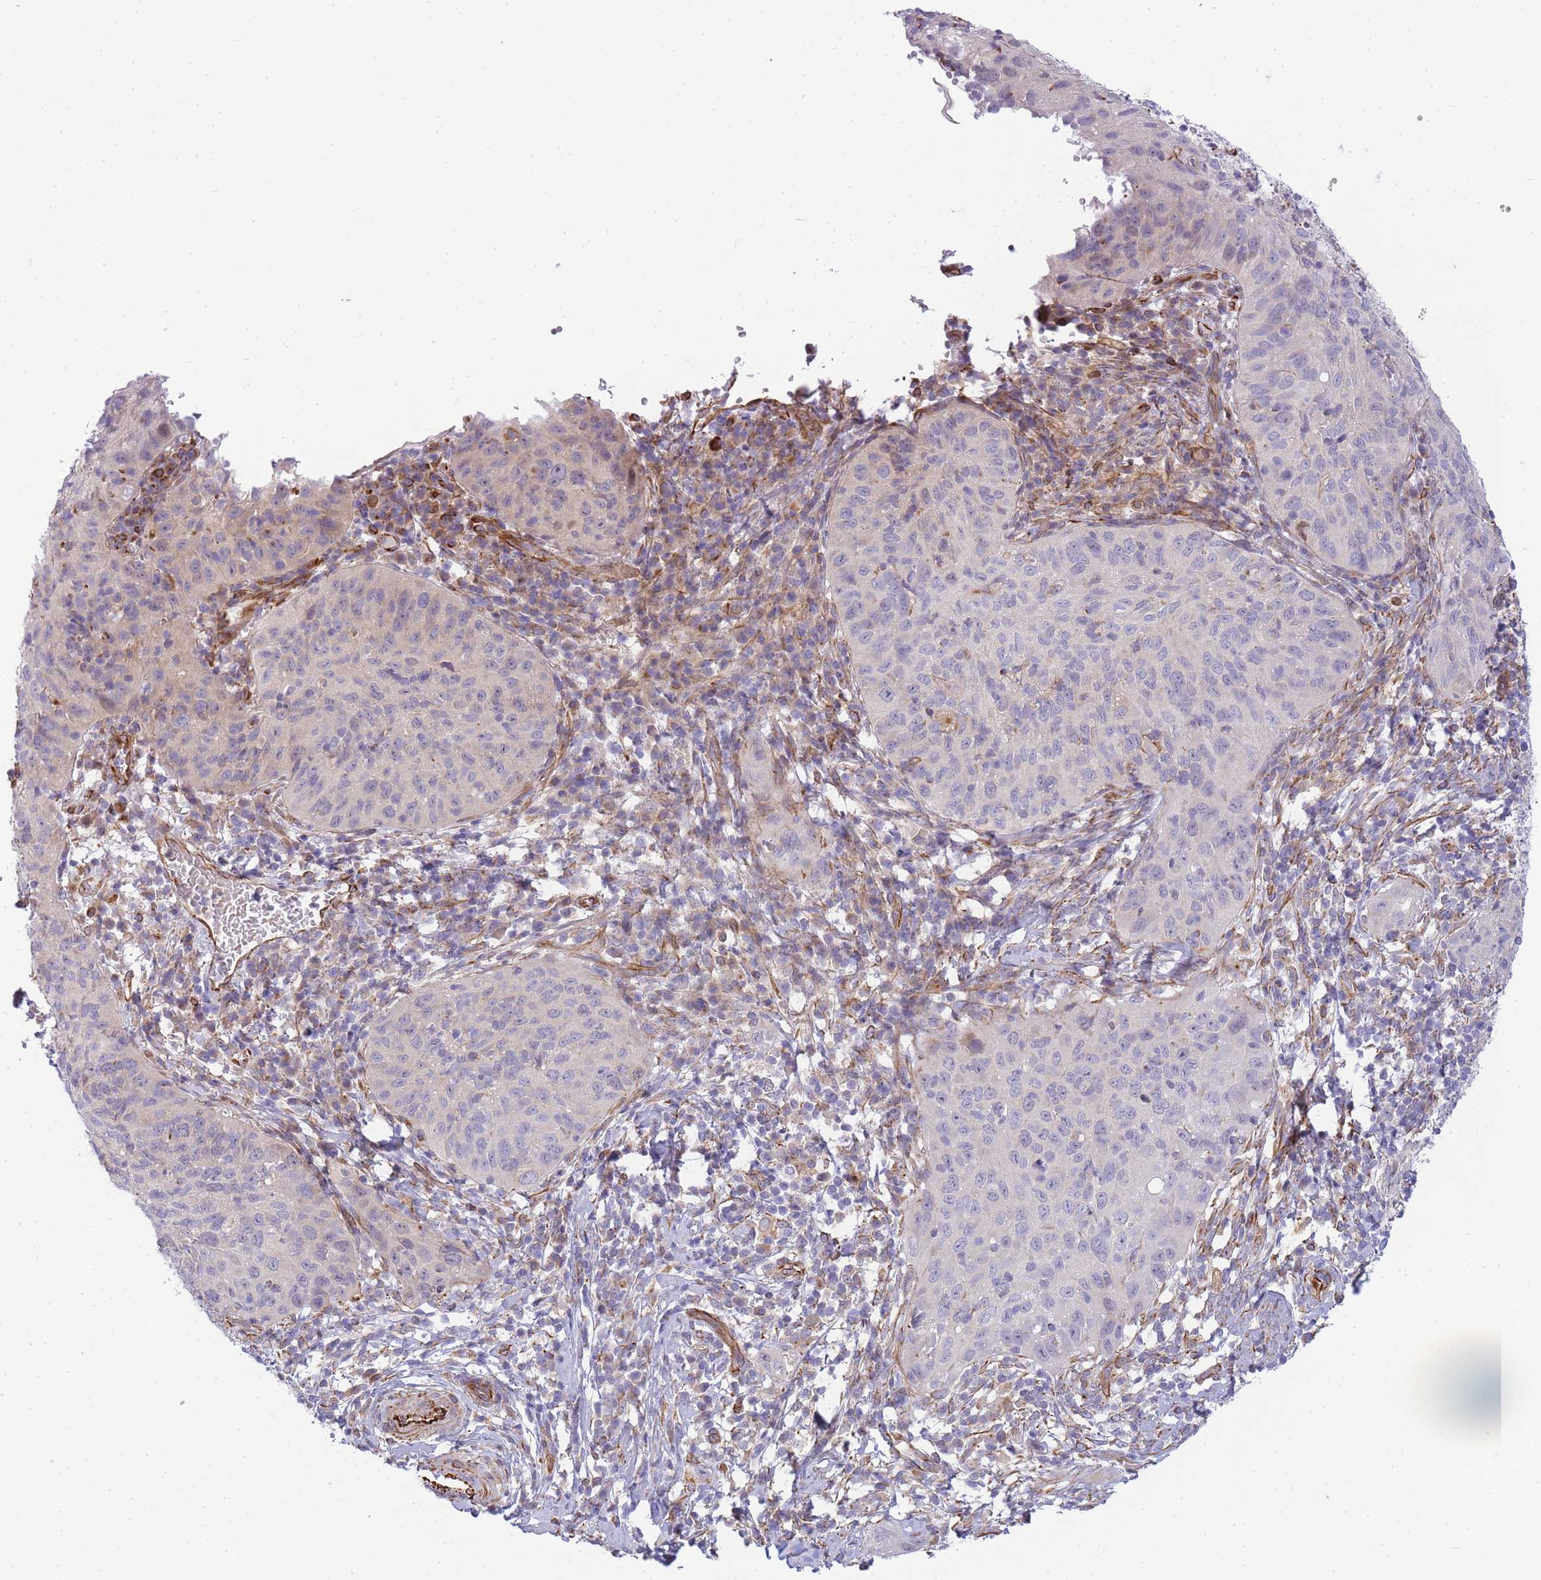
{"staining": {"intensity": "negative", "quantity": "none", "location": "none"}, "tissue": "cervical cancer", "cell_type": "Tumor cells", "image_type": "cancer", "snomed": [{"axis": "morphology", "description": "Squamous cell carcinoma, NOS"}, {"axis": "topography", "description": "Cervix"}], "caption": "This is a image of immunohistochemistry (IHC) staining of squamous cell carcinoma (cervical), which shows no positivity in tumor cells. (Immunohistochemistry (ihc), brightfield microscopy, high magnification).", "gene": "ECPAS", "patient": {"sex": "female", "age": 30}}